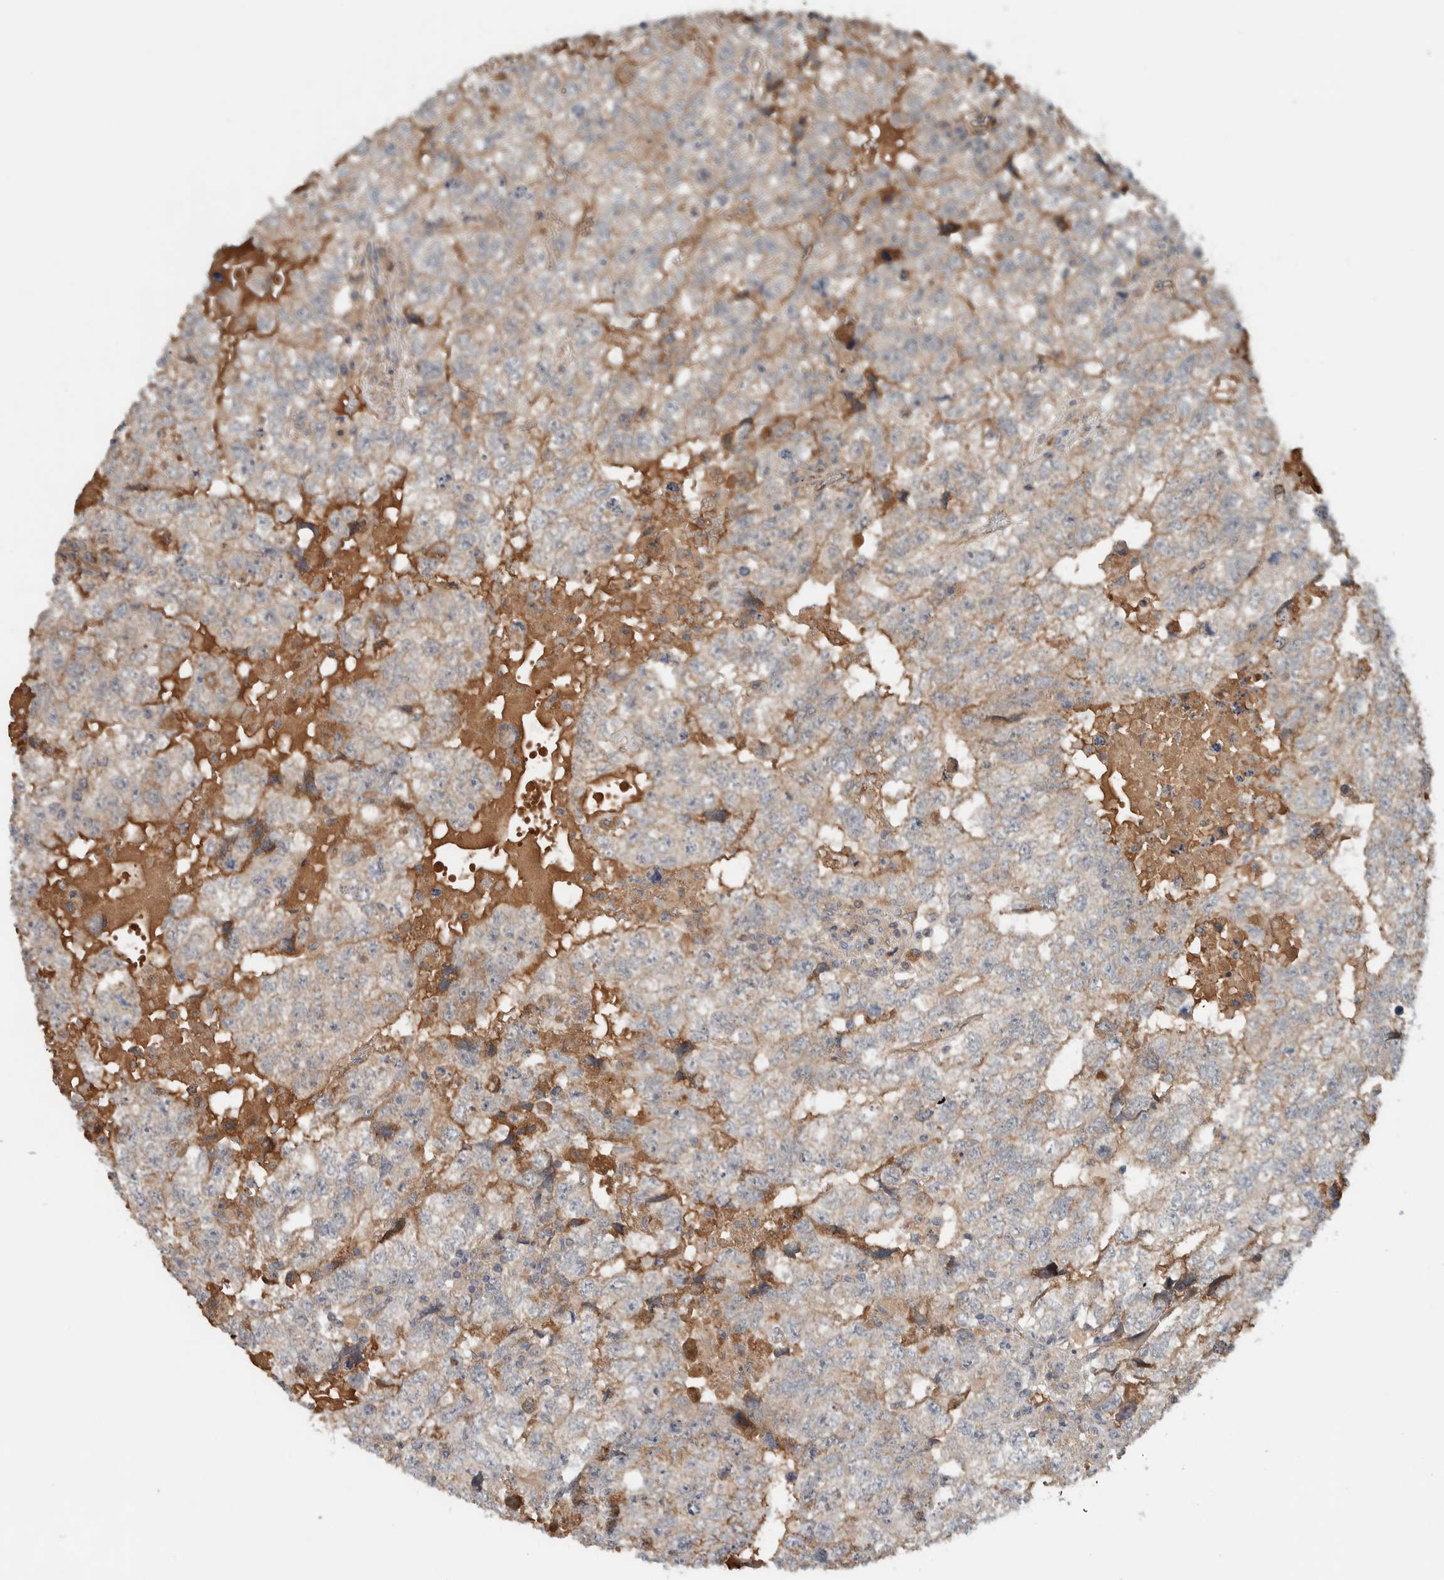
{"staining": {"intensity": "weak", "quantity": "25%-75%", "location": "cytoplasmic/membranous"}, "tissue": "testis cancer", "cell_type": "Tumor cells", "image_type": "cancer", "snomed": [{"axis": "morphology", "description": "Carcinoma, Embryonal, NOS"}, {"axis": "topography", "description": "Testis"}], "caption": "There is low levels of weak cytoplasmic/membranous positivity in tumor cells of testis cancer, as demonstrated by immunohistochemical staining (brown color).", "gene": "ARMC7", "patient": {"sex": "male", "age": 36}}